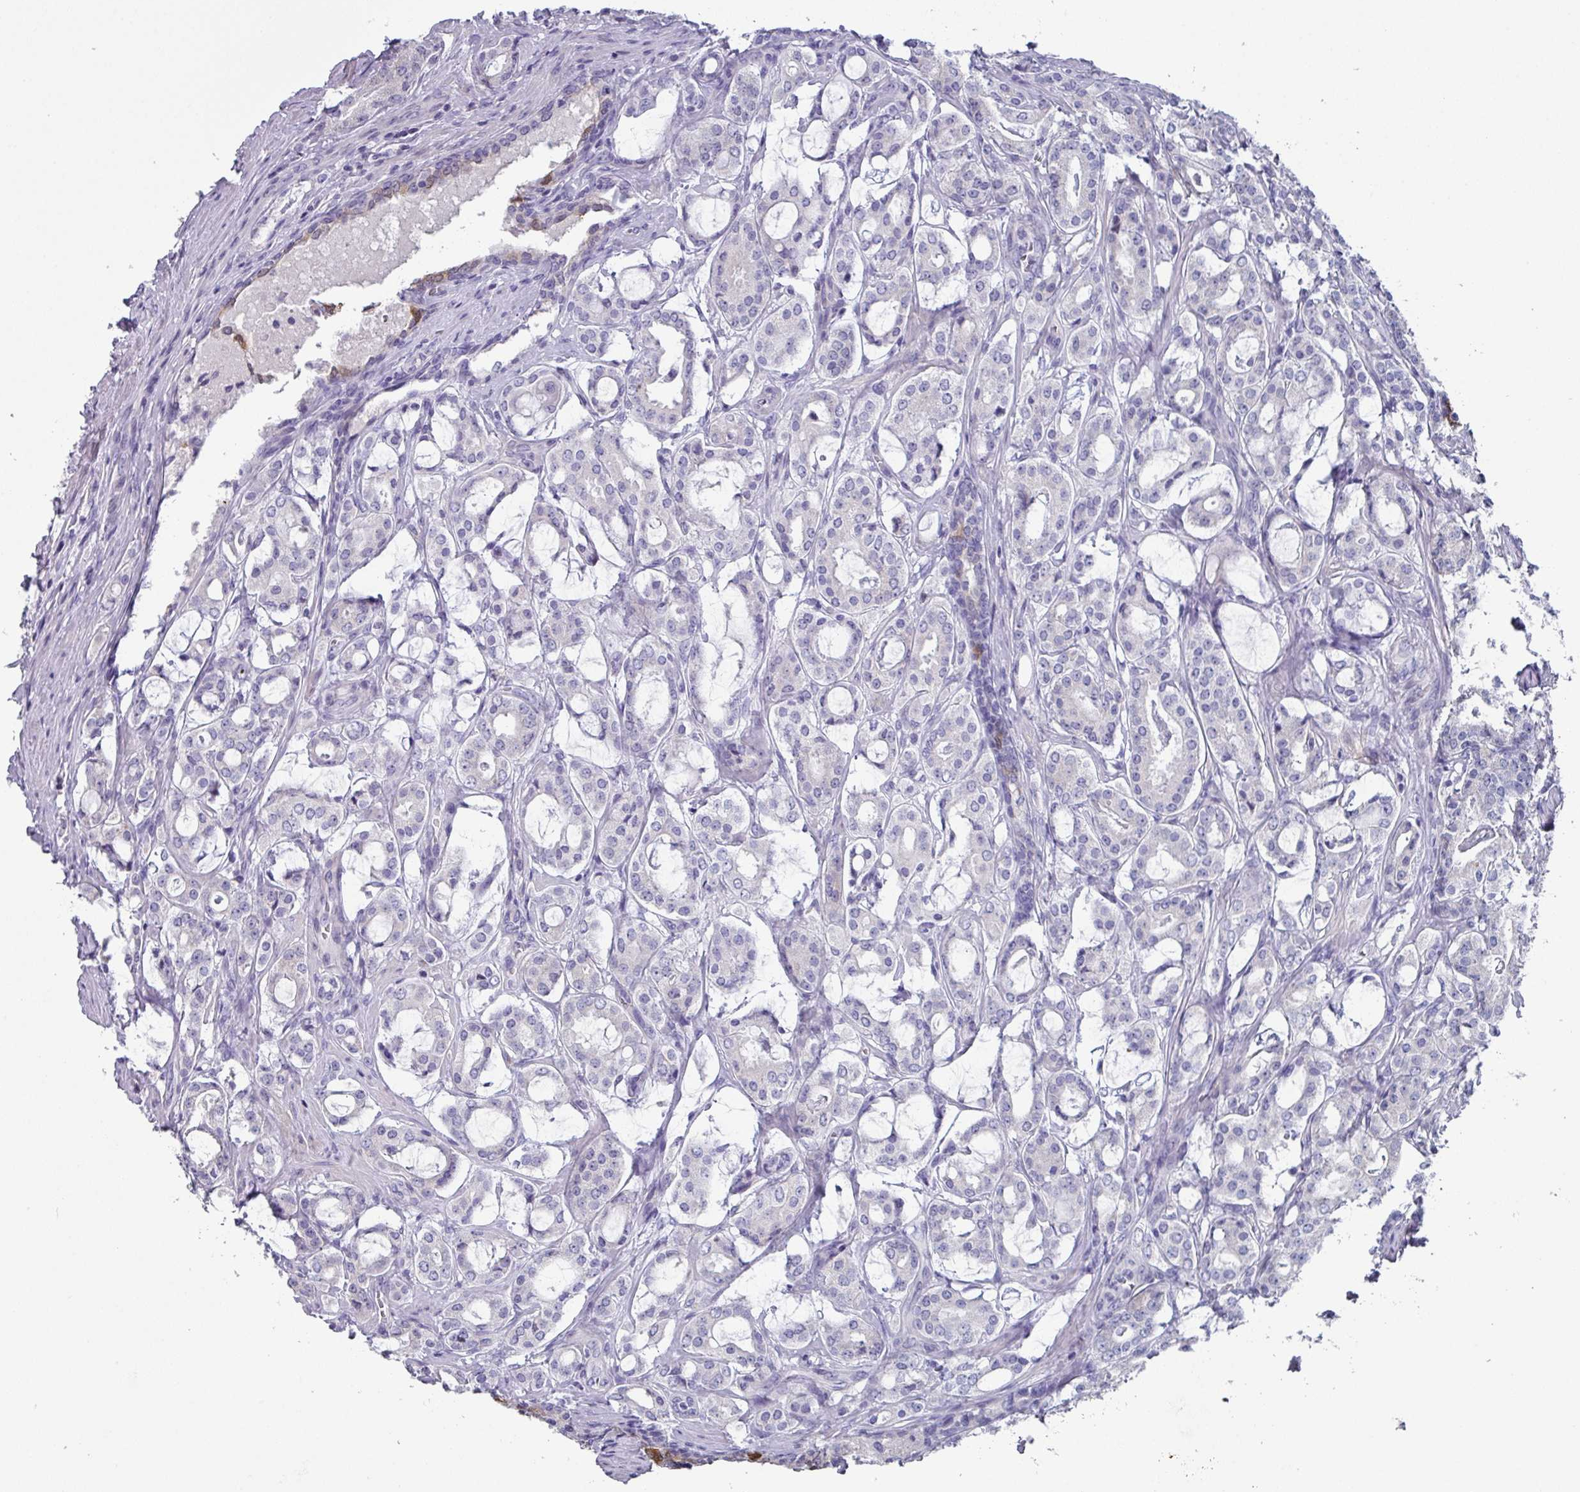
{"staining": {"intensity": "negative", "quantity": "none", "location": "none"}, "tissue": "prostate cancer", "cell_type": "Tumor cells", "image_type": "cancer", "snomed": [{"axis": "morphology", "description": "Adenocarcinoma, High grade"}, {"axis": "topography", "description": "Prostate"}], "caption": "Immunohistochemical staining of high-grade adenocarcinoma (prostate) demonstrates no significant staining in tumor cells.", "gene": "DEFB115", "patient": {"sex": "male", "age": 63}}